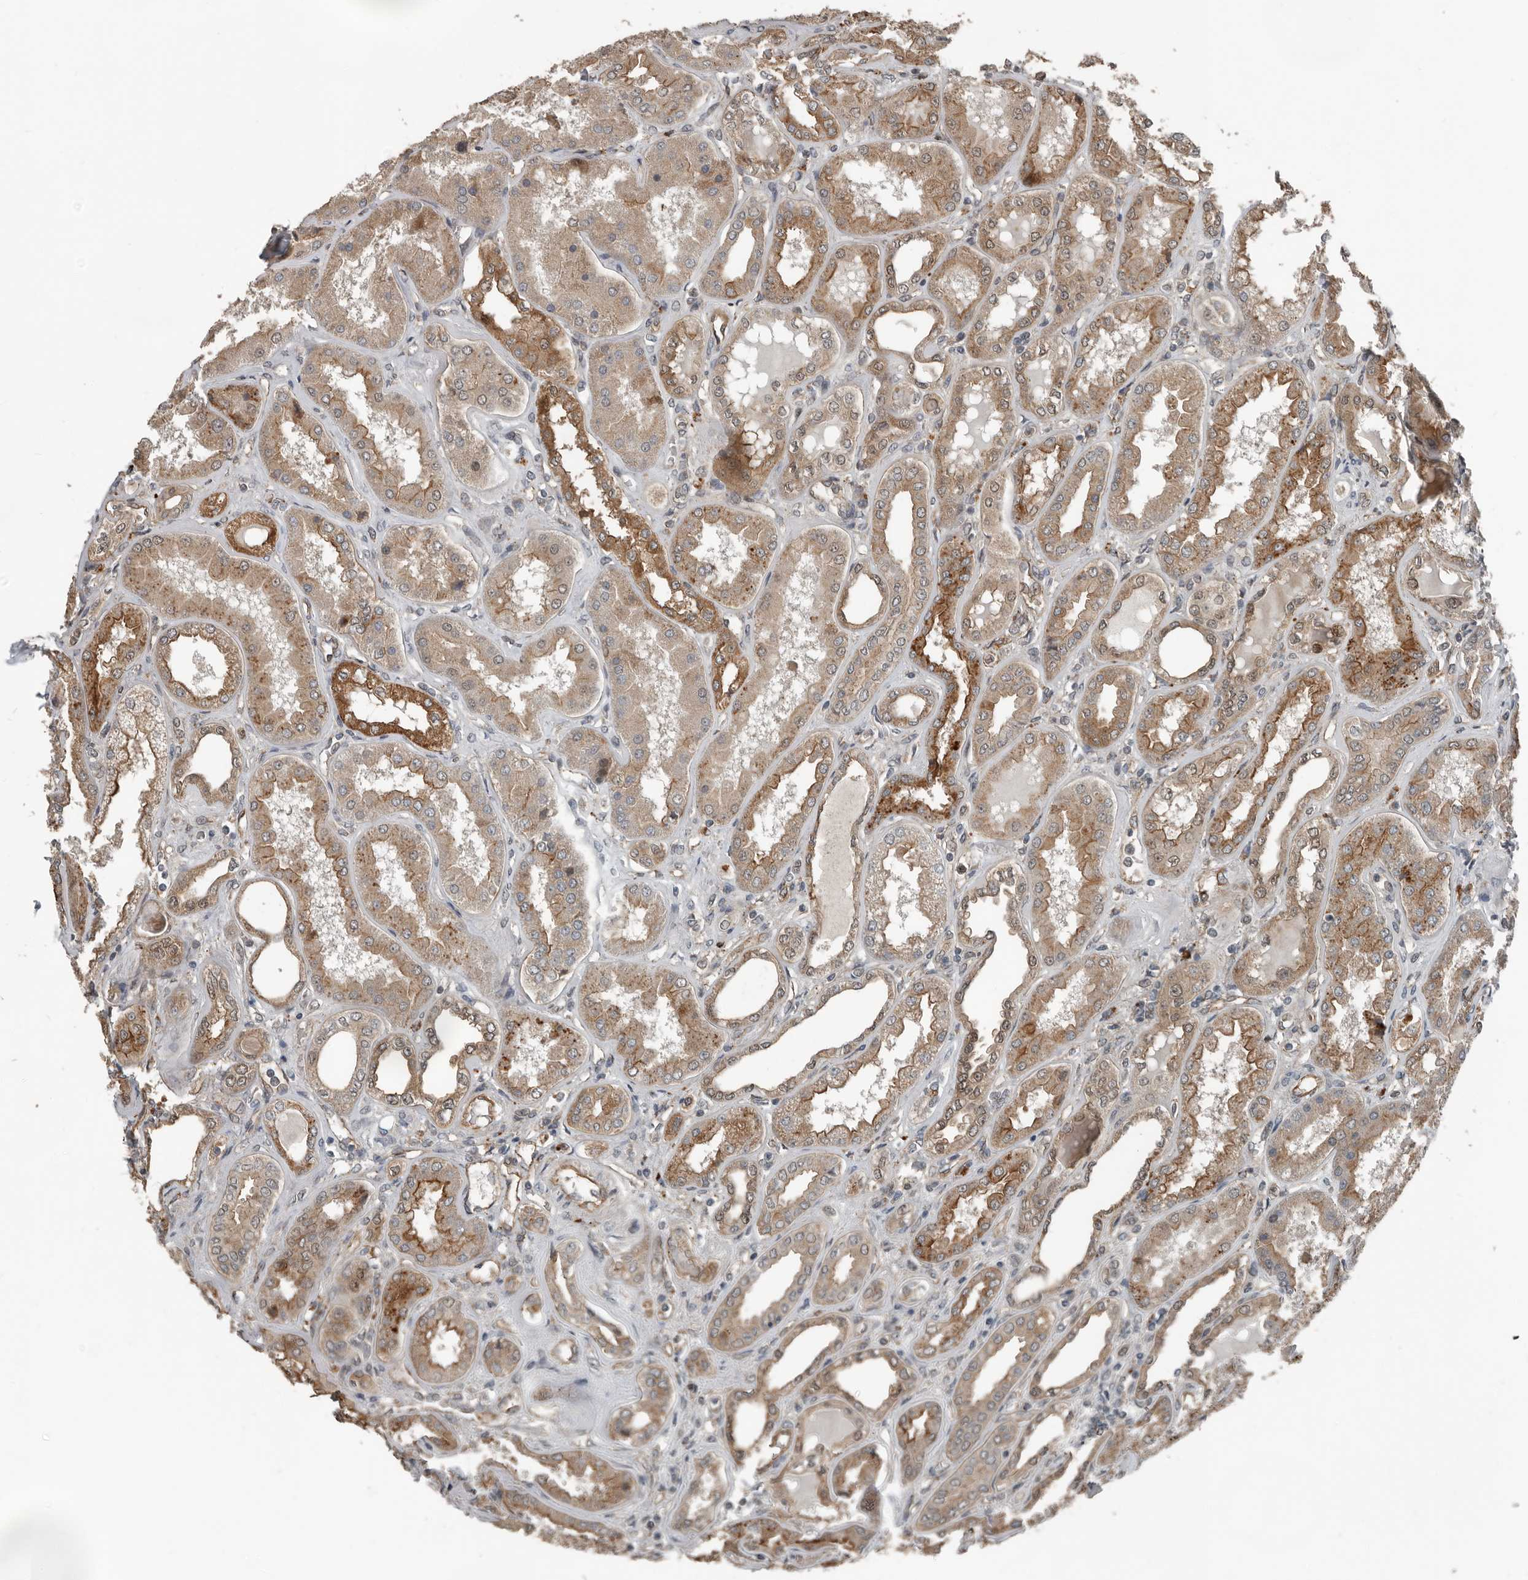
{"staining": {"intensity": "moderate", "quantity": "<25%", "location": "nuclear"}, "tissue": "kidney", "cell_type": "Cells in glomeruli", "image_type": "normal", "snomed": [{"axis": "morphology", "description": "Normal tissue, NOS"}, {"axis": "topography", "description": "Kidney"}], "caption": "Protein staining by immunohistochemistry (IHC) demonstrates moderate nuclear positivity in about <25% of cells in glomeruli in unremarkable kidney.", "gene": "YOD1", "patient": {"sex": "female", "age": 56}}